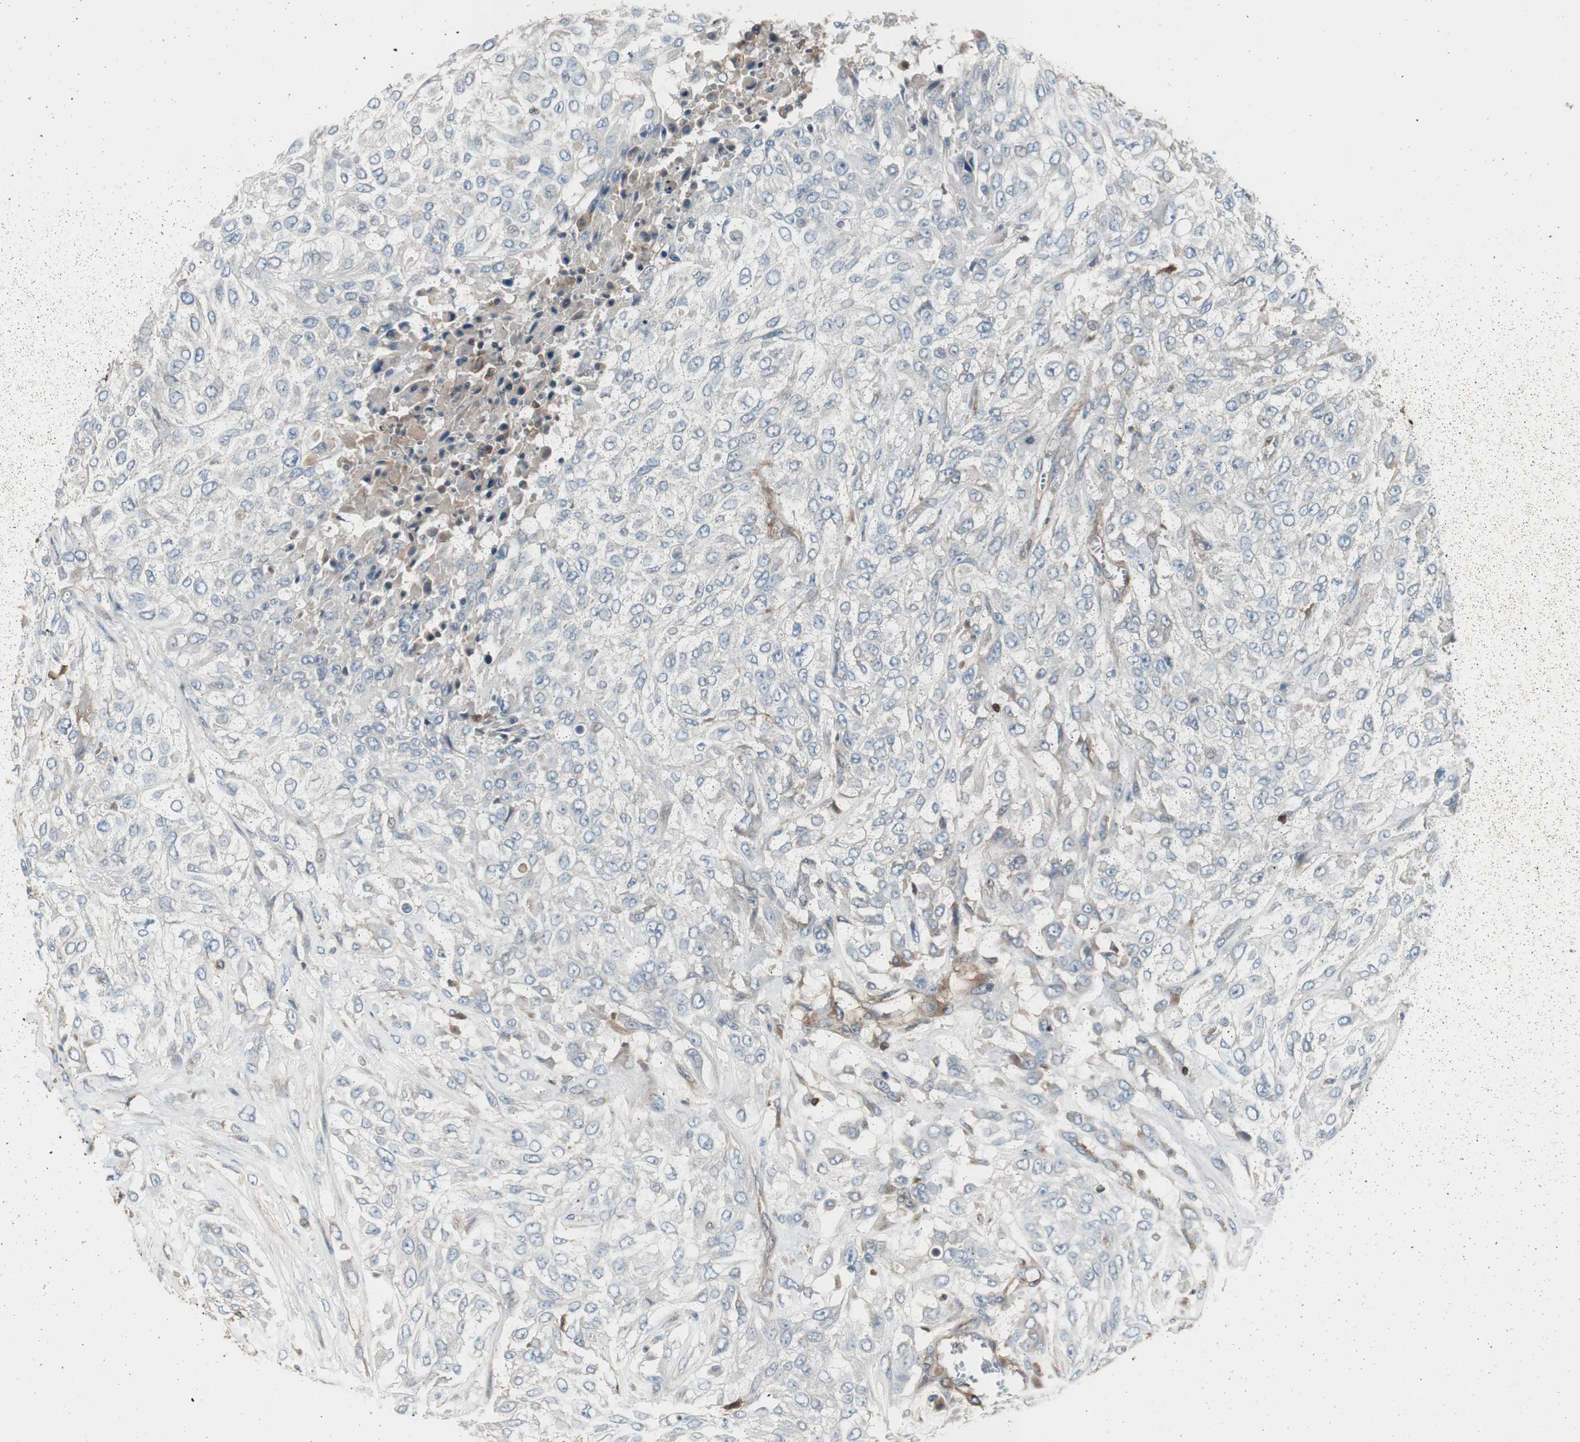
{"staining": {"intensity": "negative", "quantity": "none", "location": "none"}, "tissue": "urothelial cancer", "cell_type": "Tumor cells", "image_type": "cancer", "snomed": [{"axis": "morphology", "description": "Urothelial carcinoma, High grade"}, {"axis": "topography", "description": "Urinary bladder"}], "caption": "Immunohistochemistry micrograph of neoplastic tissue: high-grade urothelial carcinoma stained with DAB exhibits no significant protein staining in tumor cells.", "gene": "B2M", "patient": {"sex": "male", "age": 57}}